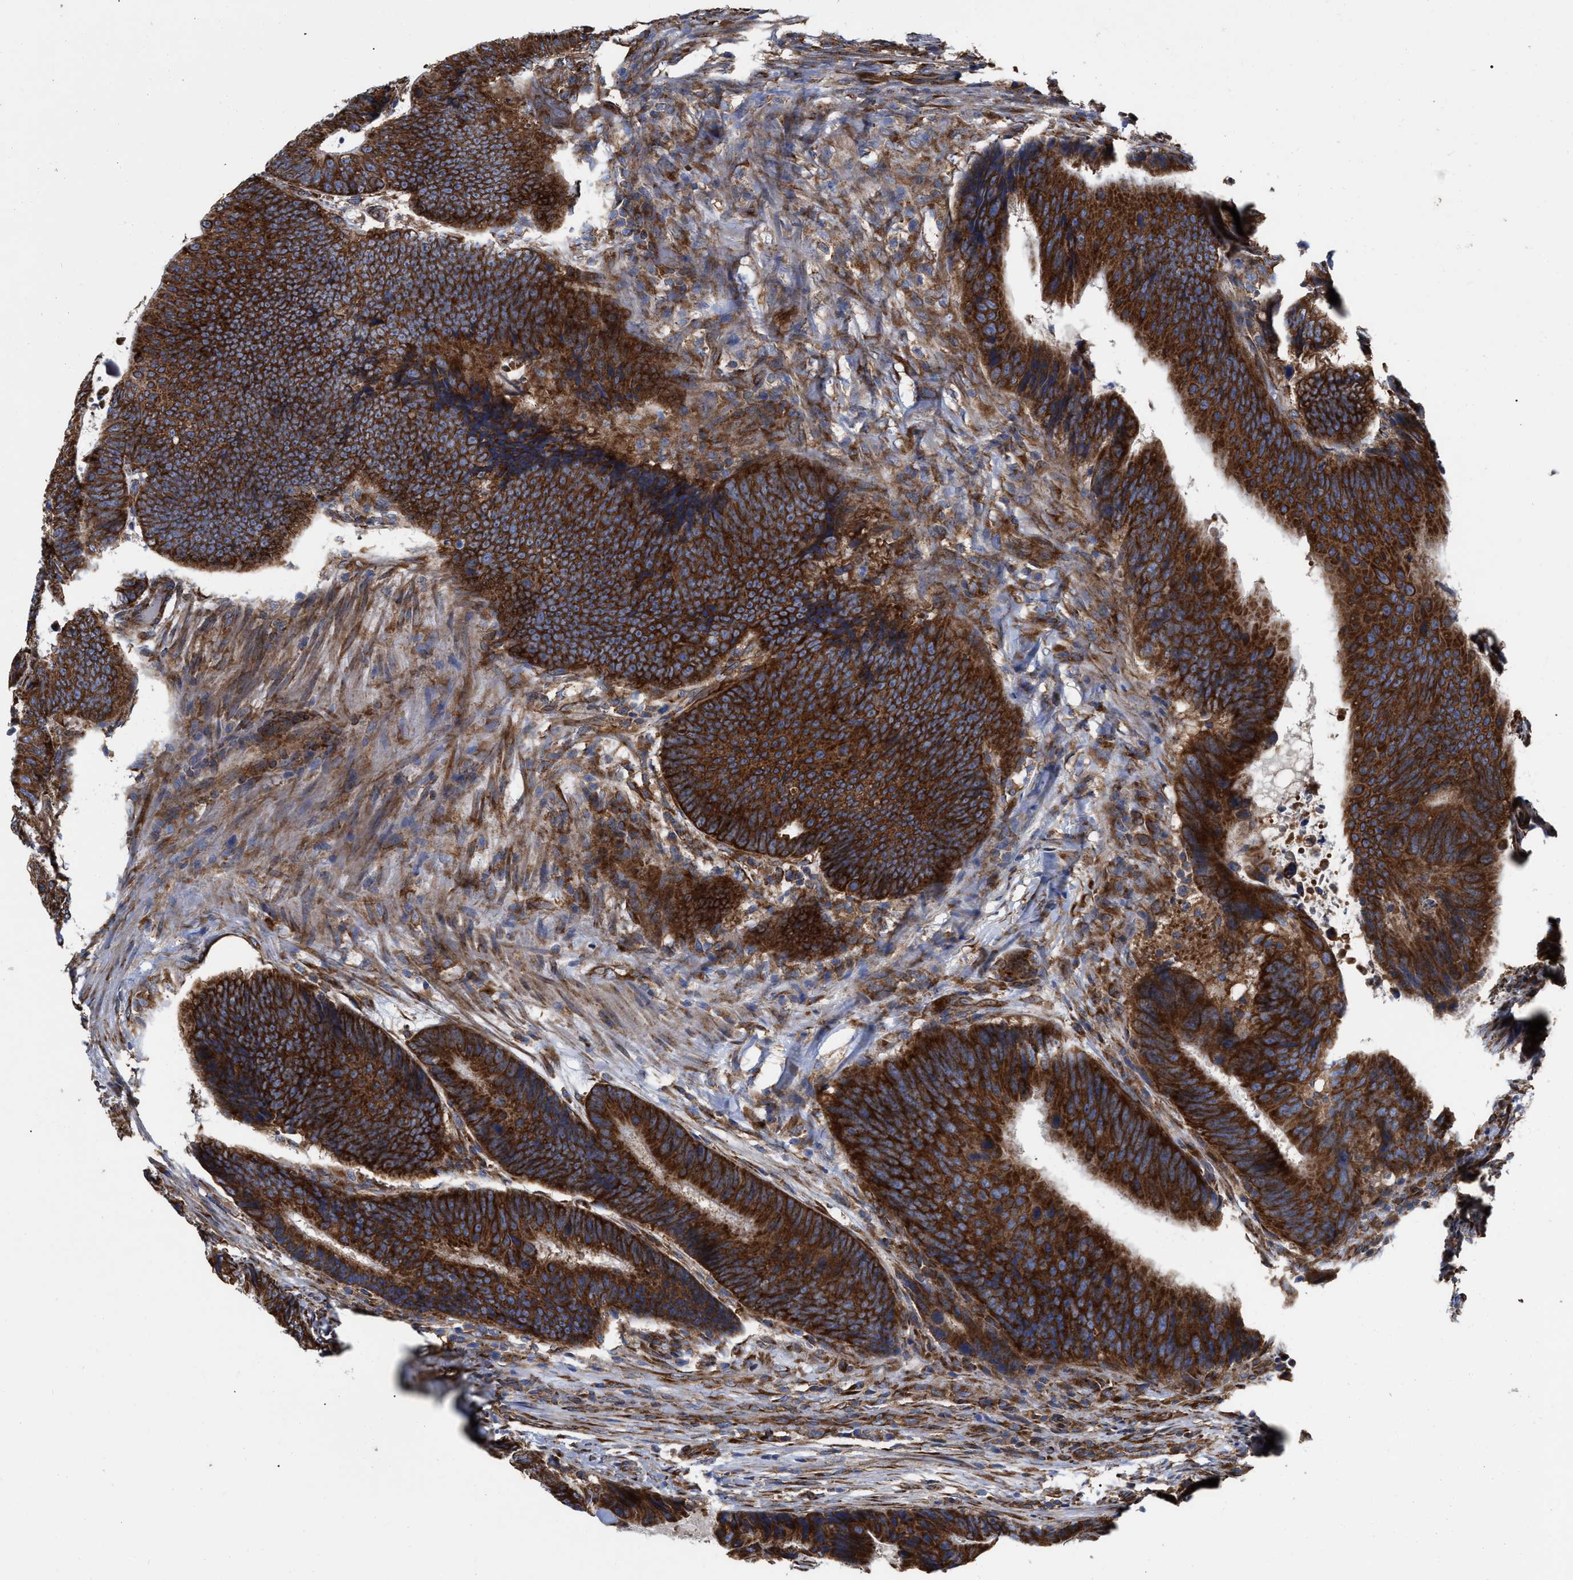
{"staining": {"intensity": "strong", "quantity": ">75%", "location": "cytoplasmic/membranous"}, "tissue": "colorectal cancer", "cell_type": "Tumor cells", "image_type": "cancer", "snomed": [{"axis": "morphology", "description": "Adenocarcinoma, NOS"}, {"axis": "topography", "description": "Colon"}], "caption": "Colorectal adenocarcinoma stained with a protein marker reveals strong staining in tumor cells.", "gene": "FAM120A", "patient": {"sex": "male", "age": 56}}